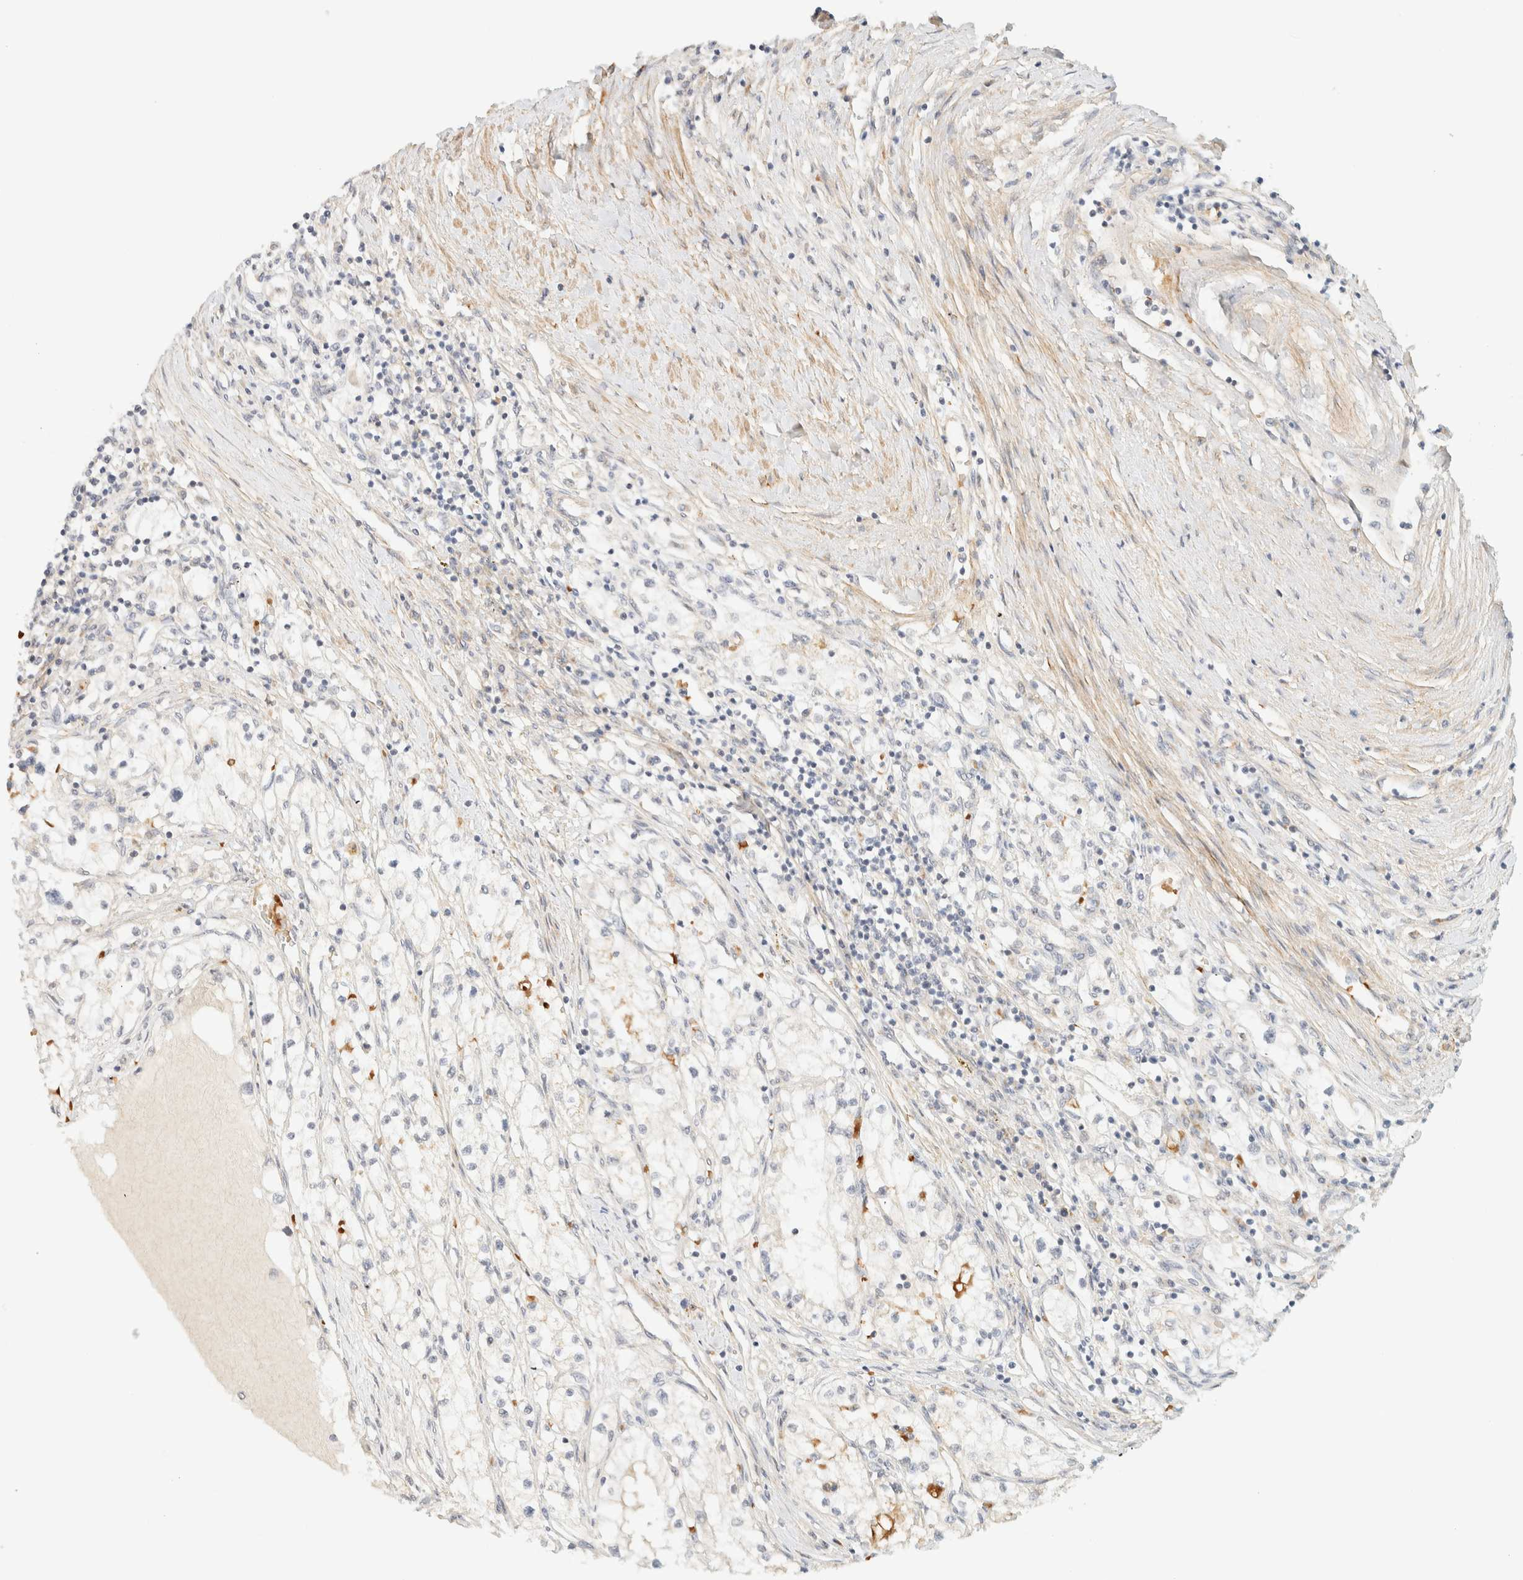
{"staining": {"intensity": "weak", "quantity": "<25%", "location": "cytoplasmic/membranous"}, "tissue": "renal cancer", "cell_type": "Tumor cells", "image_type": "cancer", "snomed": [{"axis": "morphology", "description": "Adenocarcinoma, NOS"}, {"axis": "topography", "description": "Kidney"}], "caption": "Immunohistochemistry (IHC) histopathology image of renal cancer (adenocarcinoma) stained for a protein (brown), which shows no positivity in tumor cells. (Immunohistochemistry, brightfield microscopy, high magnification).", "gene": "TNK1", "patient": {"sex": "male", "age": 68}}